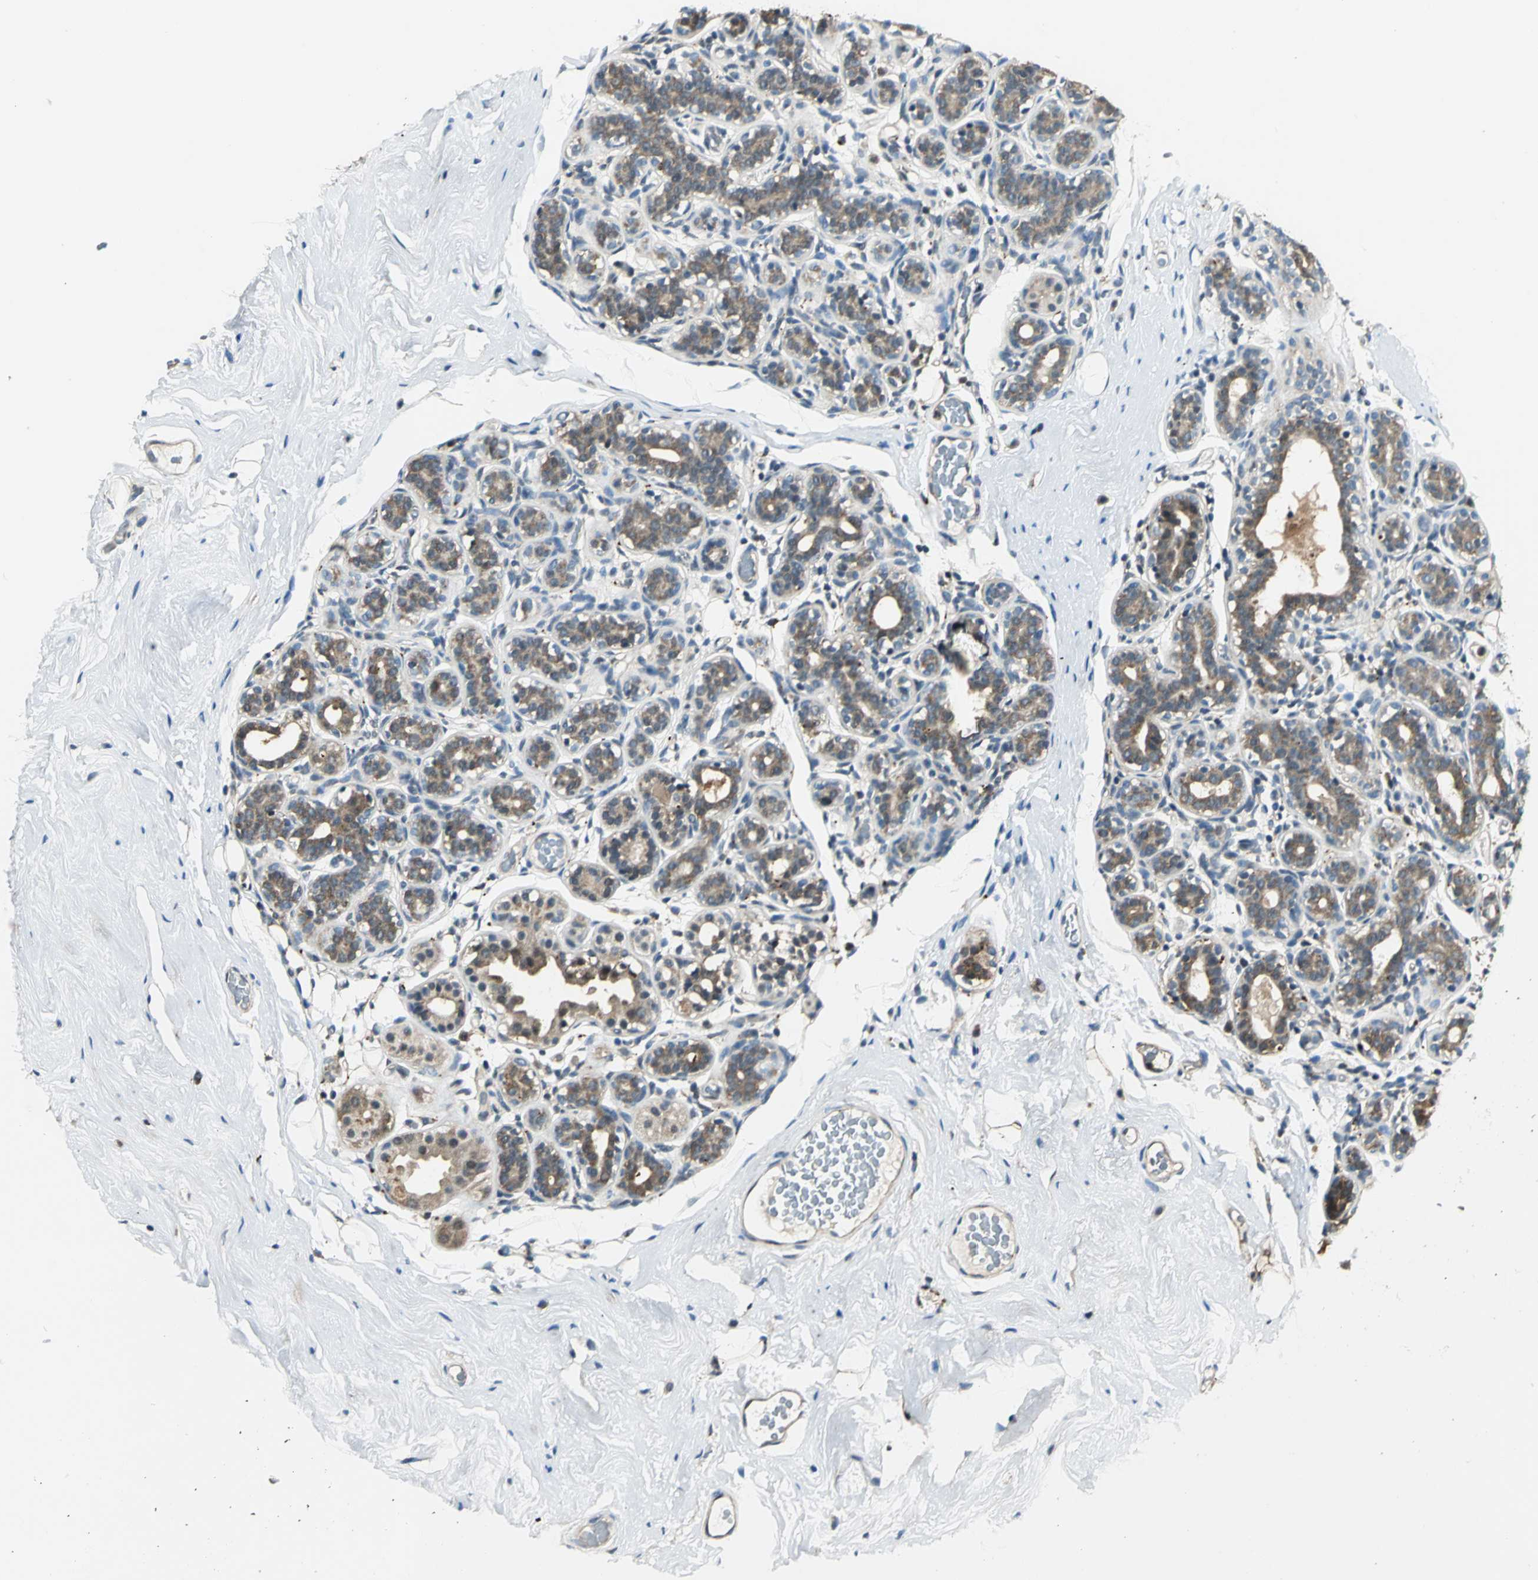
{"staining": {"intensity": "negative", "quantity": "none", "location": "none"}, "tissue": "breast", "cell_type": "Adipocytes", "image_type": "normal", "snomed": [{"axis": "morphology", "description": "Normal tissue, NOS"}, {"axis": "topography", "description": "Breast"}], "caption": "Immunohistochemistry histopathology image of benign human breast stained for a protein (brown), which exhibits no positivity in adipocytes.", "gene": "PPP1R13L", "patient": {"sex": "female", "age": 75}}